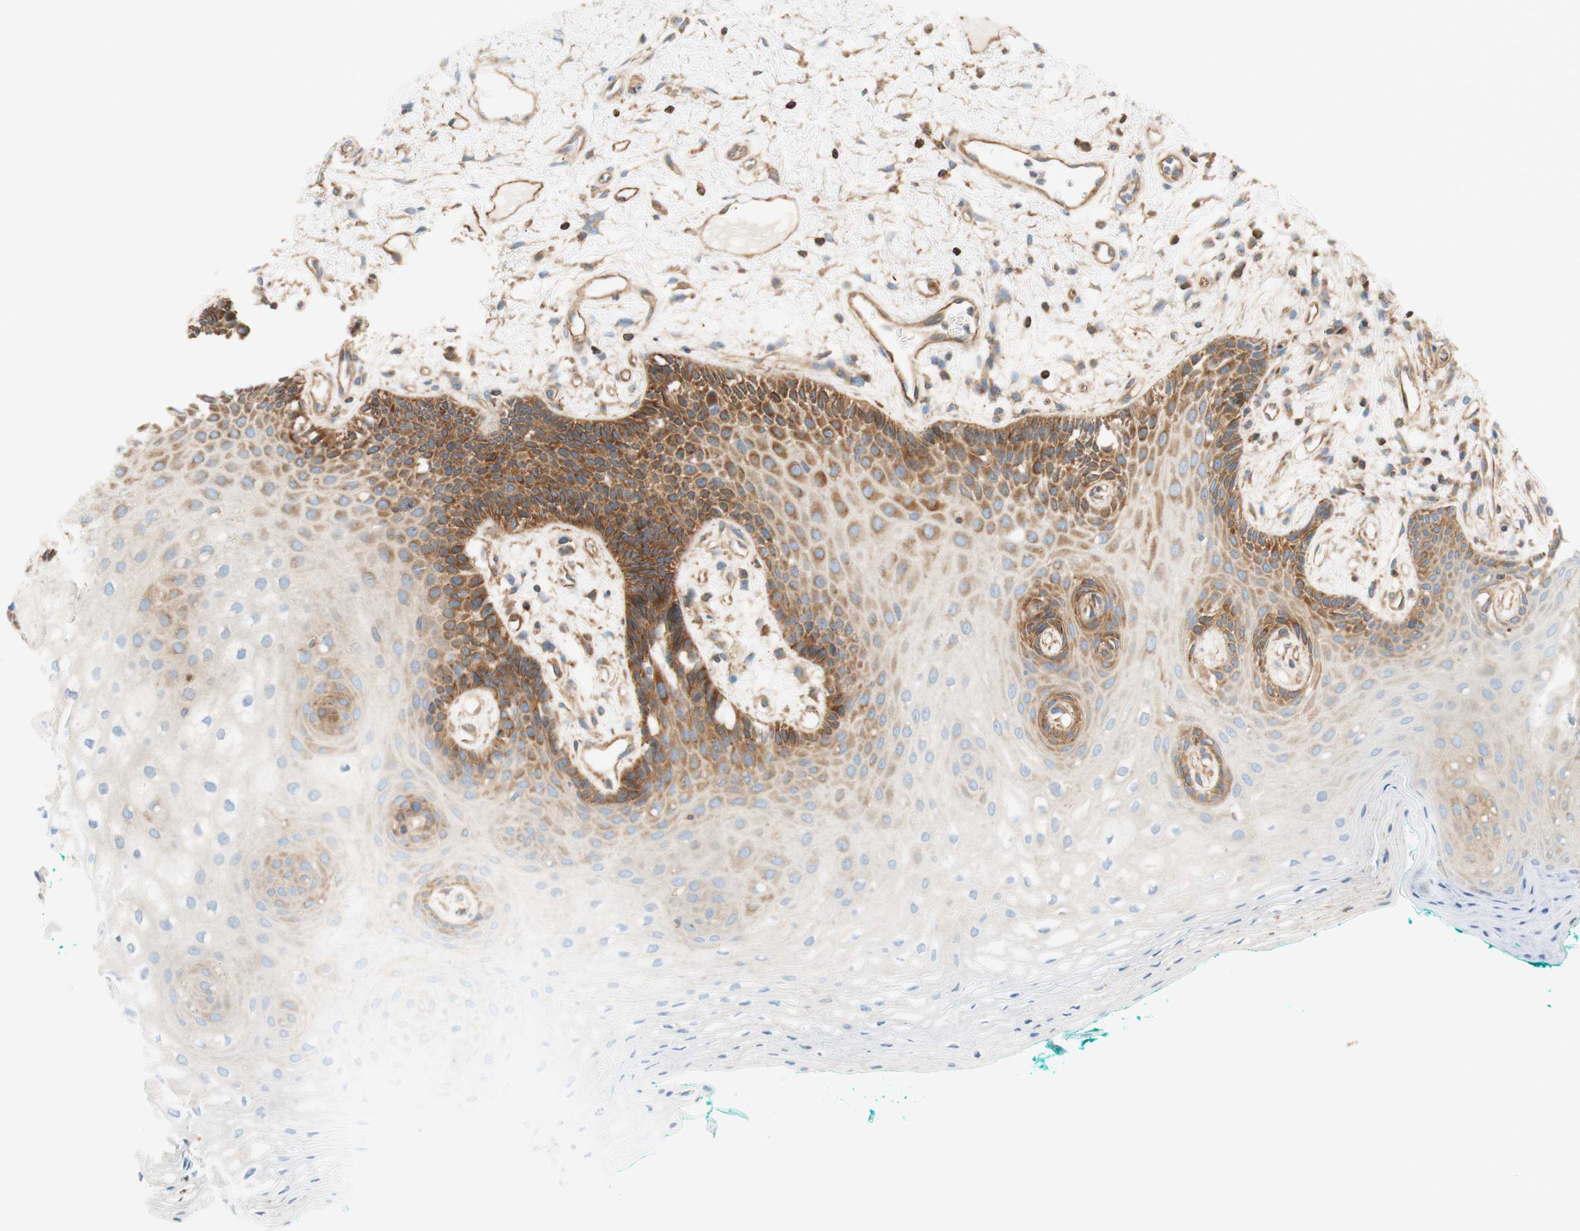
{"staining": {"intensity": "moderate", "quantity": "25%-75%", "location": "cytoplasmic/membranous"}, "tissue": "oral mucosa", "cell_type": "Squamous epithelial cells", "image_type": "normal", "snomed": [{"axis": "morphology", "description": "Normal tissue, NOS"}, {"axis": "topography", "description": "Skeletal muscle"}, {"axis": "topography", "description": "Oral tissue"}, {"axis": "topography", "description": "Peripheral nerve tissue"}], "caption": "Immunohistochemical staining of normal human oral mucosa exhibits medium levels of moderate cytoplasmic/membranous expression in about 25%-75% of squamous epithelial cells. The protein is stained brown, and the nuclei are stained in blue (DAB (3,3'-diaminobenzidine) IHC with brightfield microscopy, high magnification).", "gene": "VPS26A", "patient": {"sex": "female", "age": 84}}